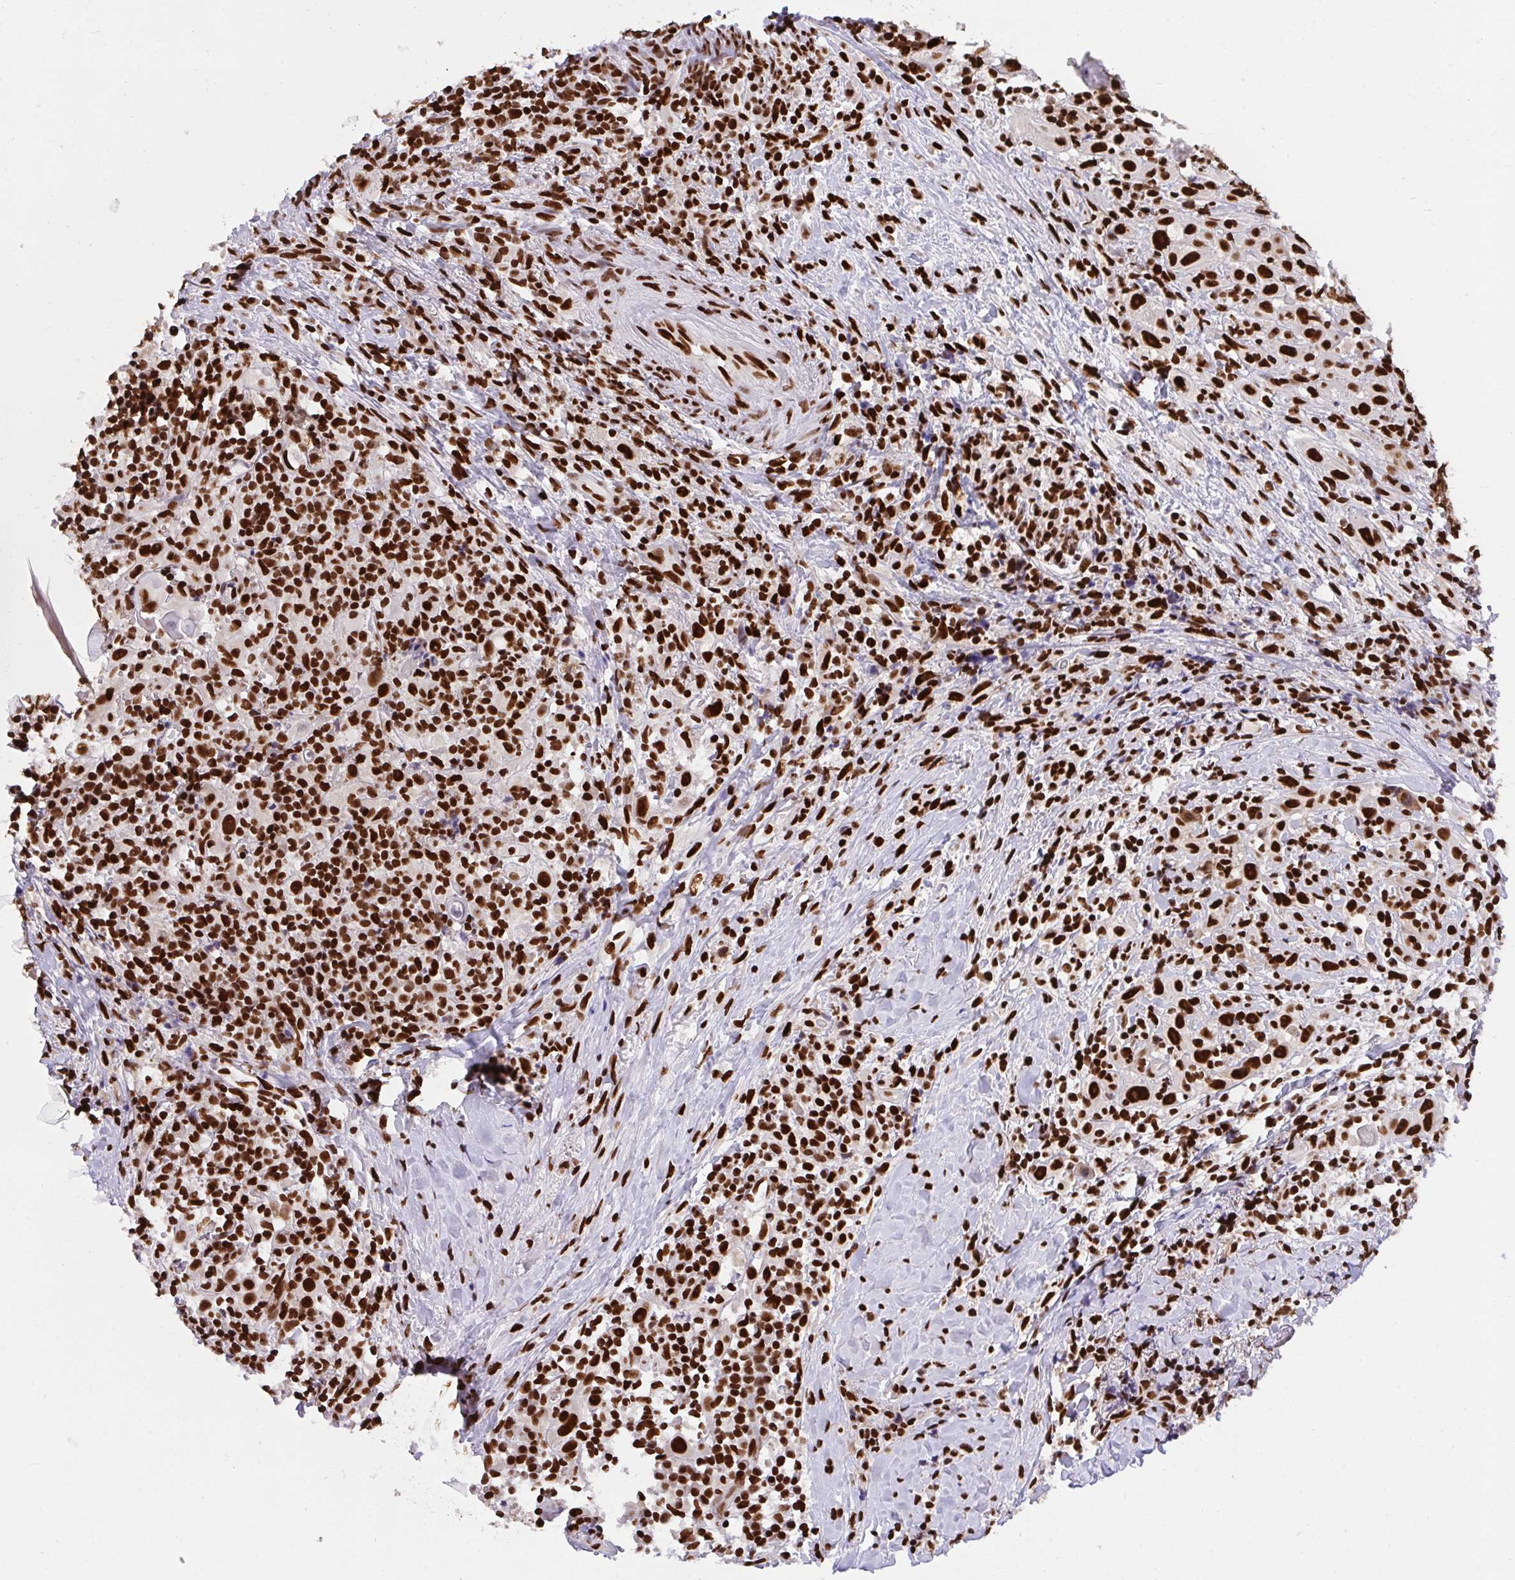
{"staining": {"intensity": "strong", "quantity": ">75%", "location": "nuclear"}, "tissue": "head and neck cancer", "cell_type": "Tumor cells", "image_type": "cancer", "snomed": [{"axis": "morphology", "description": "Squamous cell carcinoma, NOS"}, {"axis": "topography", "description": "Head-Neck"}], "caption": "Head and neck cancer stained with a protein marker reveals strong staining in tumor cells.", "gene": "HNRNPL", "patient": {"sex": "female", "age": 95}}